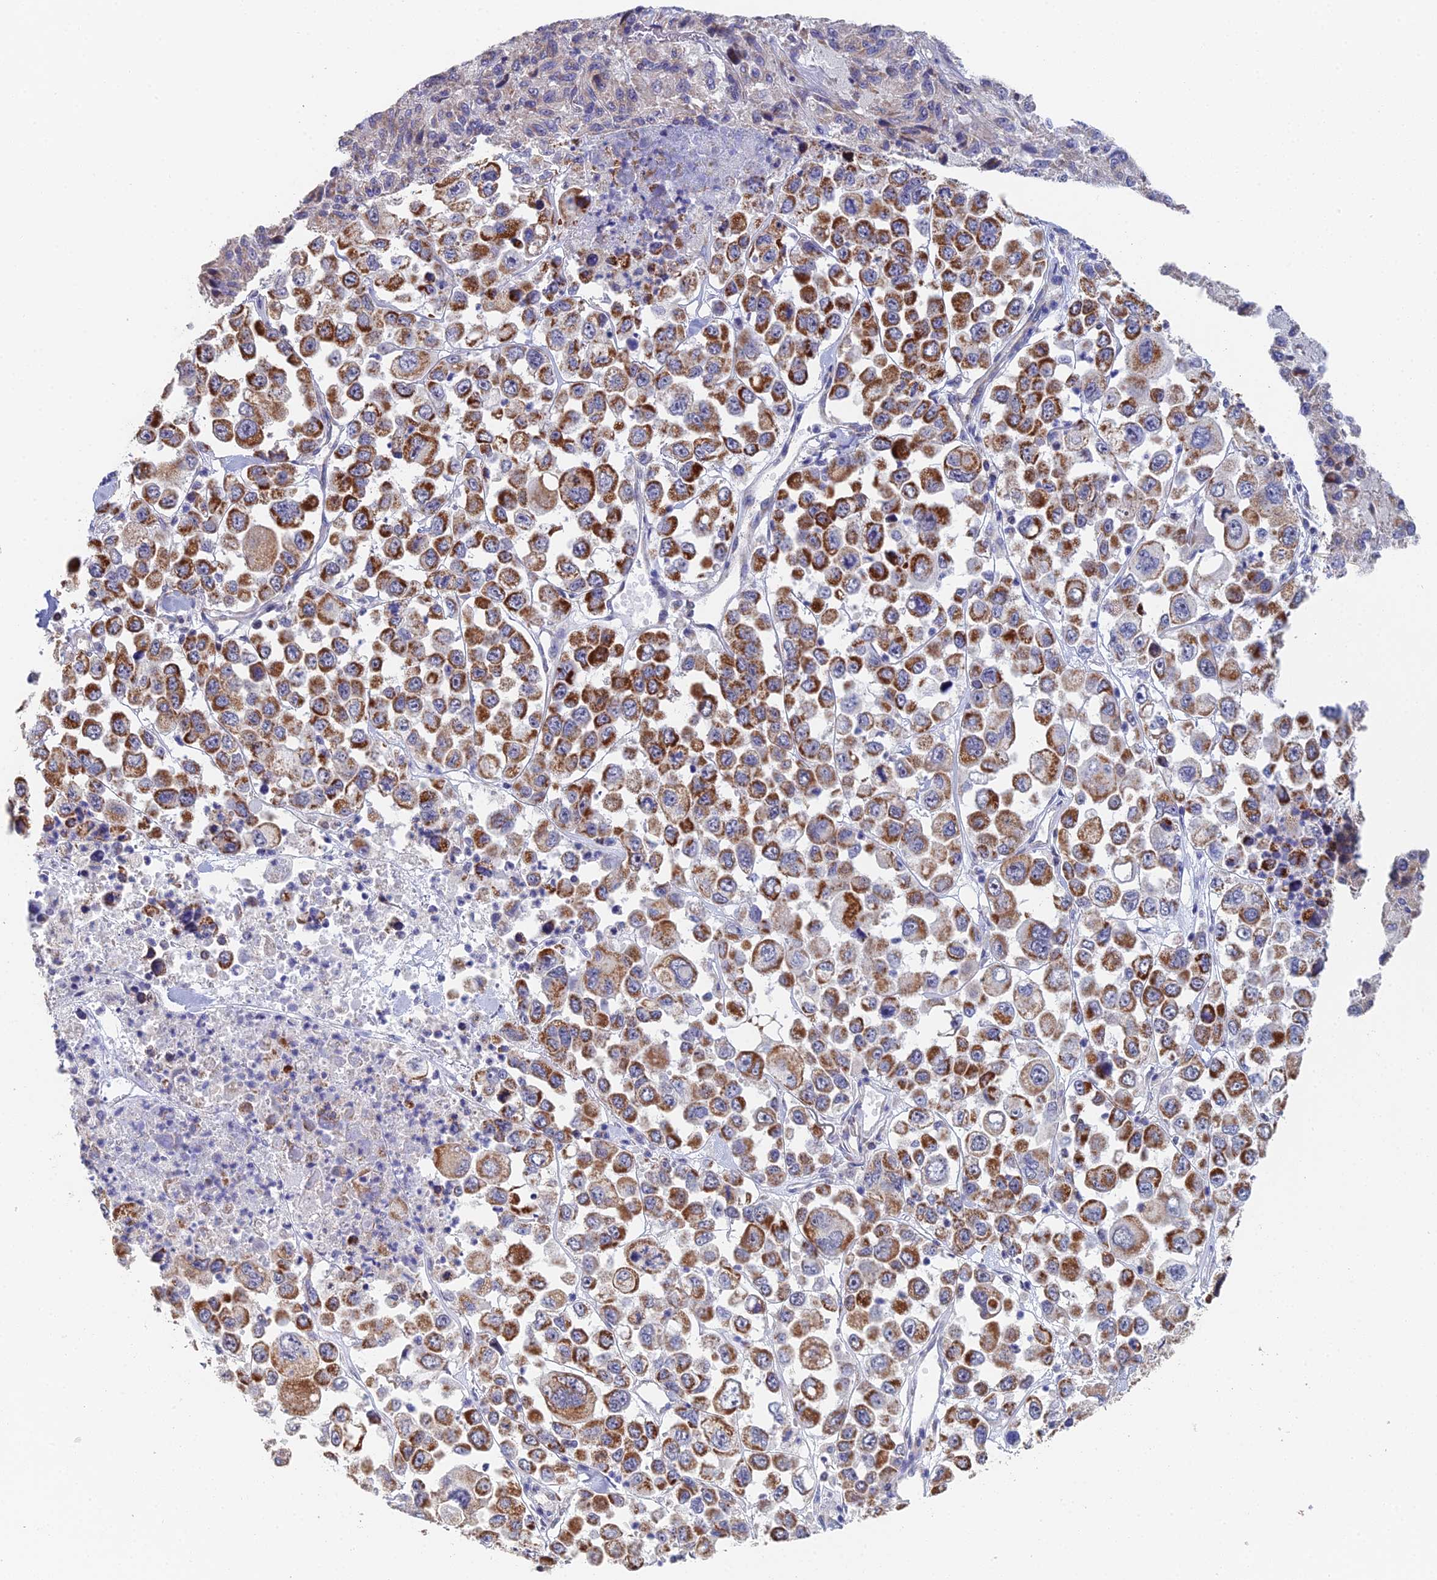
{"staining": {"intensity": "strong", "quantity": ">75%", "location": "cytoplasmic/membranous"}, "tissue": "melanoma", "cell_type": "Tumor cells", "image_type": "cancer", "snomed": [{"axis": "morphology", "description": "Malignant melanoma, Metastatic site"}, {"axis": "topography", "description": "Lymph node"}], "caption": "Melanoma was stained to show a protein in brown. There is high levels of strong cytoplasmic/membranous expression in about >75% of tumor cells. (brown staining indicates protein expression, while blue staining denotes nuclei).", "gene": "ECSIT", "patient": {"sex": "female", "age": 54}}